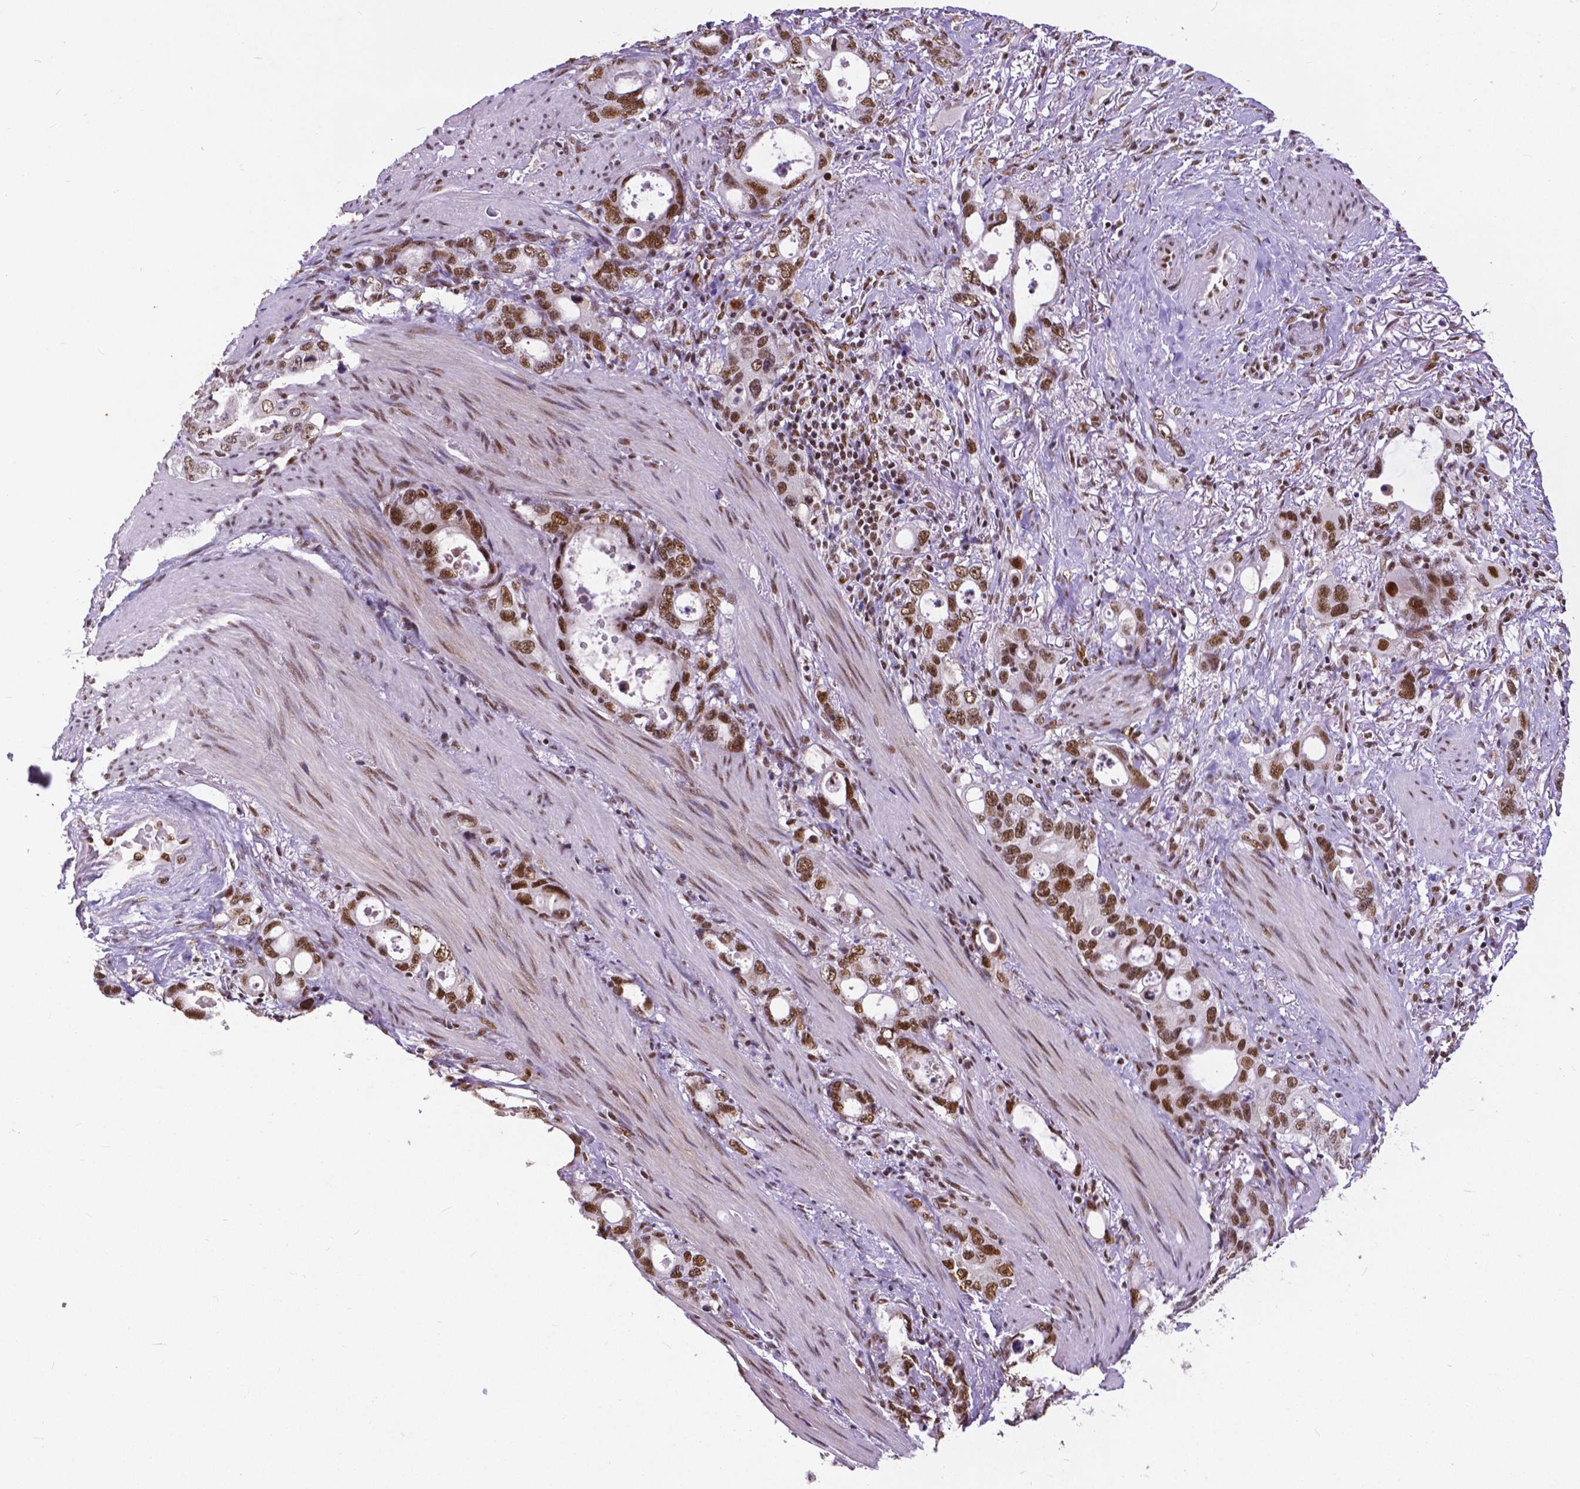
{"staining": {"intensity": "moderate", "quantity": ">75%", "location": "nuclear"}, "tissue": "stomach cancer", "cell_type": "Tumor cells", "image_type": "cancer", "snomed": [{"axis": "morphology", "description": "Adenocarcinoma, NOS"}, {"axis": "topography", "description": "Stomach, upper"}], "caption": "A brown stain highlights moderate nuclear staining of a protein in human adenocarcinoma (stomach) tumor cells. (brown staining indicates protein expression, while blue staining denotes nuclei).", "gene": "ATRX", "patient": {"sex": "male", "age": 74}}